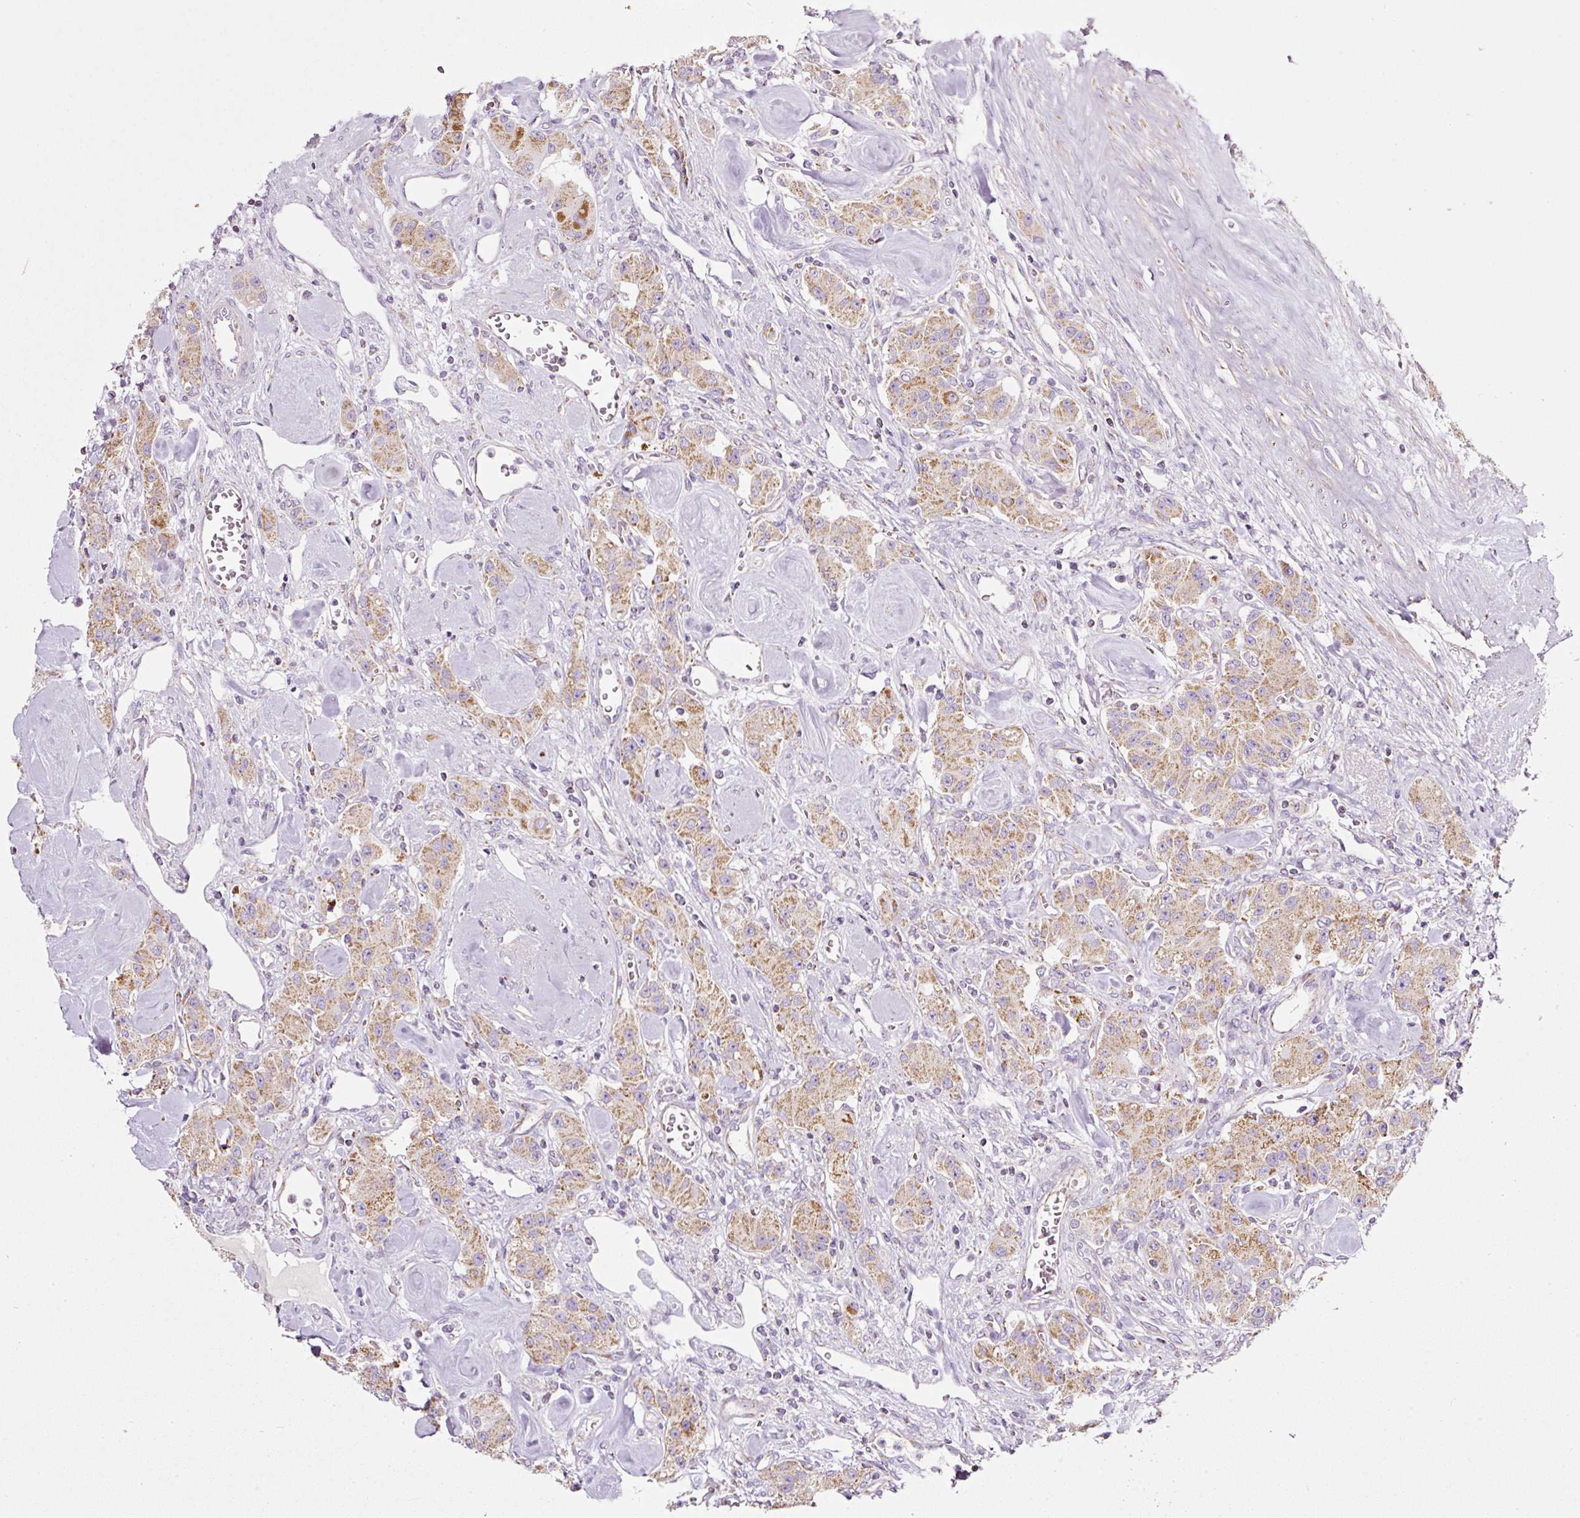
{"staining": {"intensity": "moderate", "quantity": ">75%", "location": "cytoplasmic/membranous"}, "tissue": "carcinoid", "cell_type": "Tumor cells", "image_type": "cancer", "snomed": [{"axis": "morphology", "description": "Carcinoid, malignant, NOS"}, {"axis": "topography", "description": "Pancreas"}], "caption": "Protein staining reveals moderate cytoplasmic/membranous expression in approximately >75% of tumor cells in carcinoid.", "gene": "SDHA", "patient": {"sex": "male", "age": 41}}